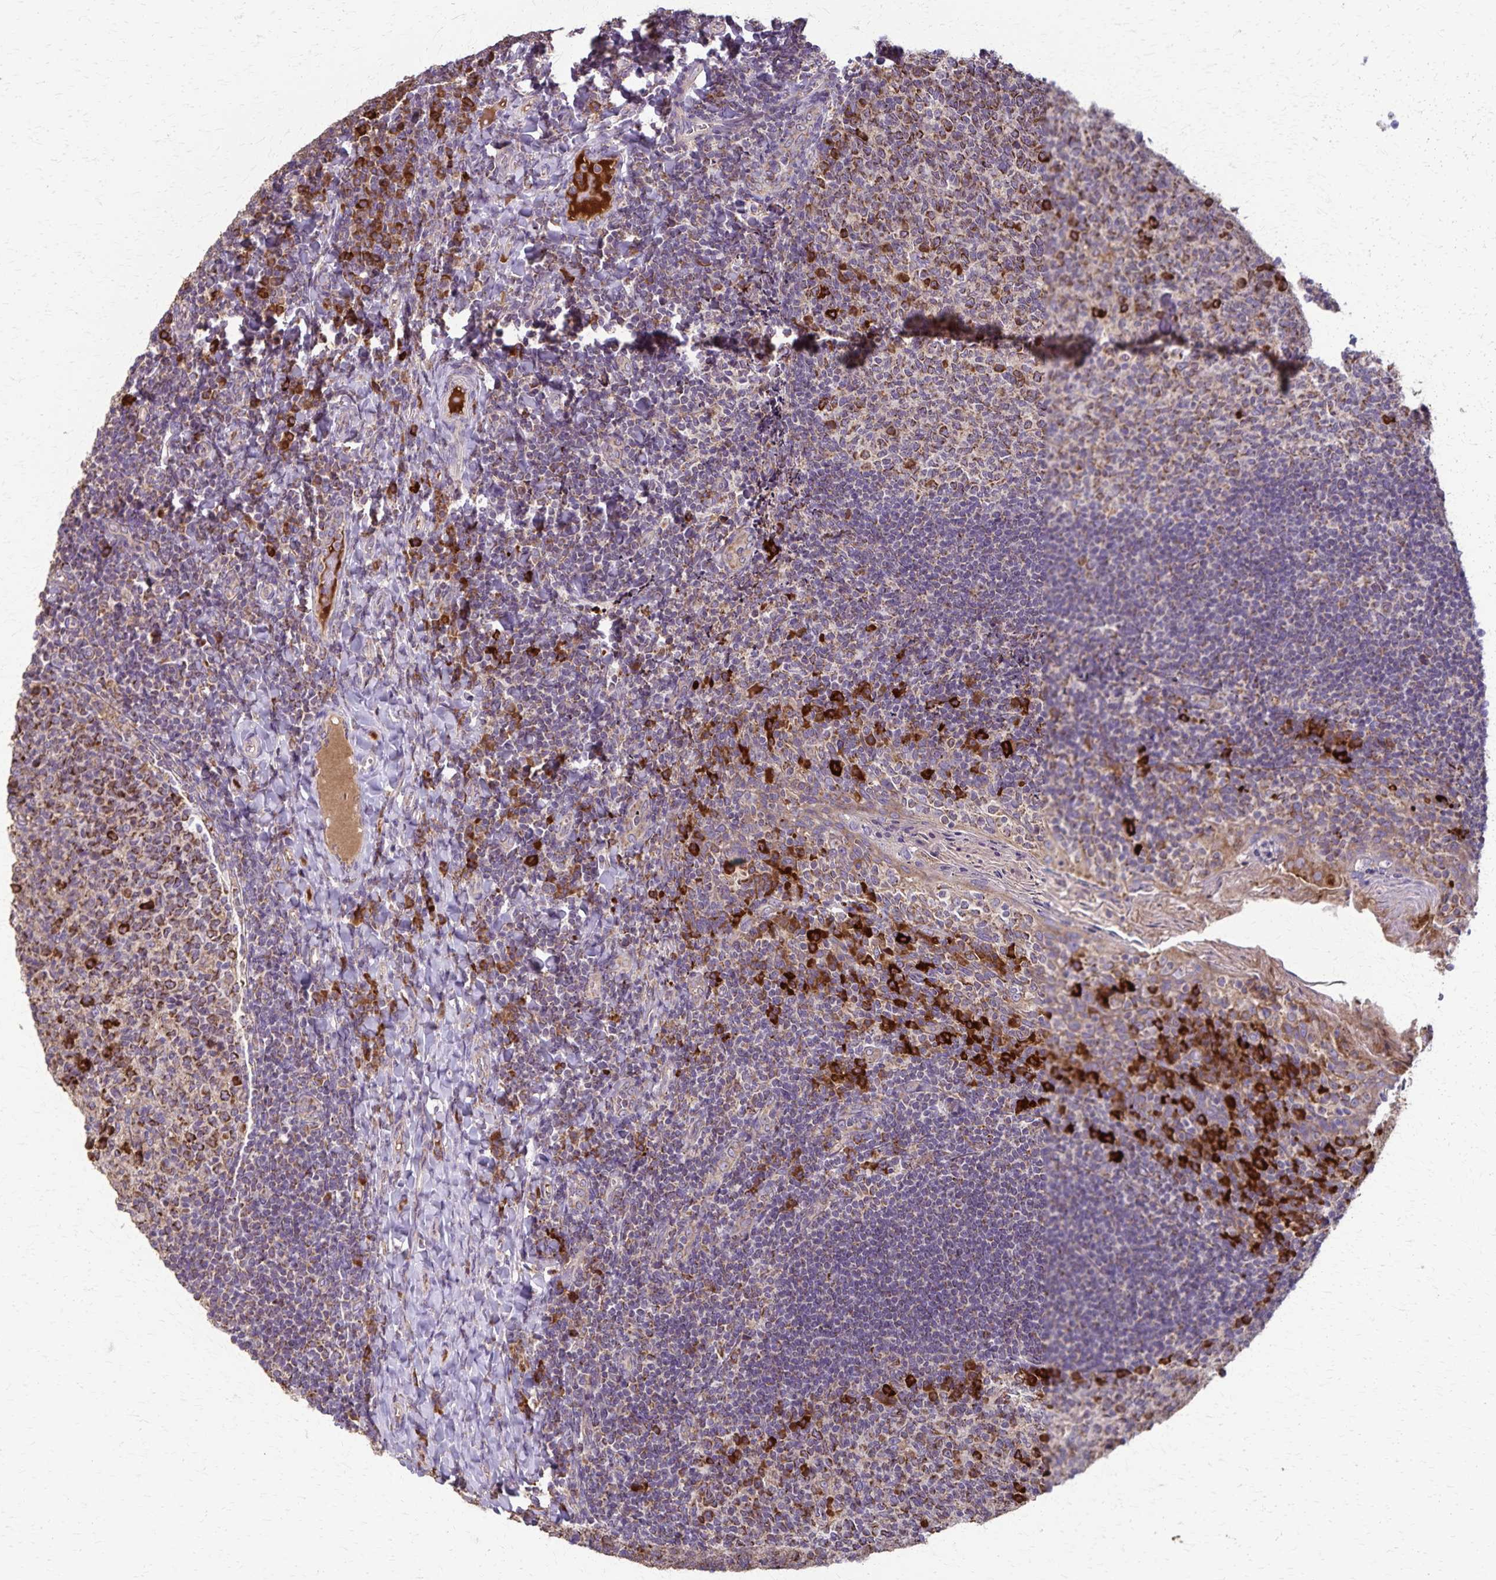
{"staining": {"intensity": "strong", "quantity": "25%-75%", "location": "cytoplasmic/membranous"}, "tissue": "tonsil", "cell_type": "Germinal center cells", "image_type": "normal", "snomed": [{"axis": "morphology", "description": "Normal tissue, NOS"}, {"axis": "topography", "description": "Tonsil"}], "caption": "Immunohistochemical staining of benign tonsil reveals high levels of strong cytoplasmic/membranous positivity in about 25%-75% of germinal center cells. (Brightfield microscopy of DAB IHC at high magnification).", "gene": "RNF10", "patient": {"sex": "female", "age": 10}}